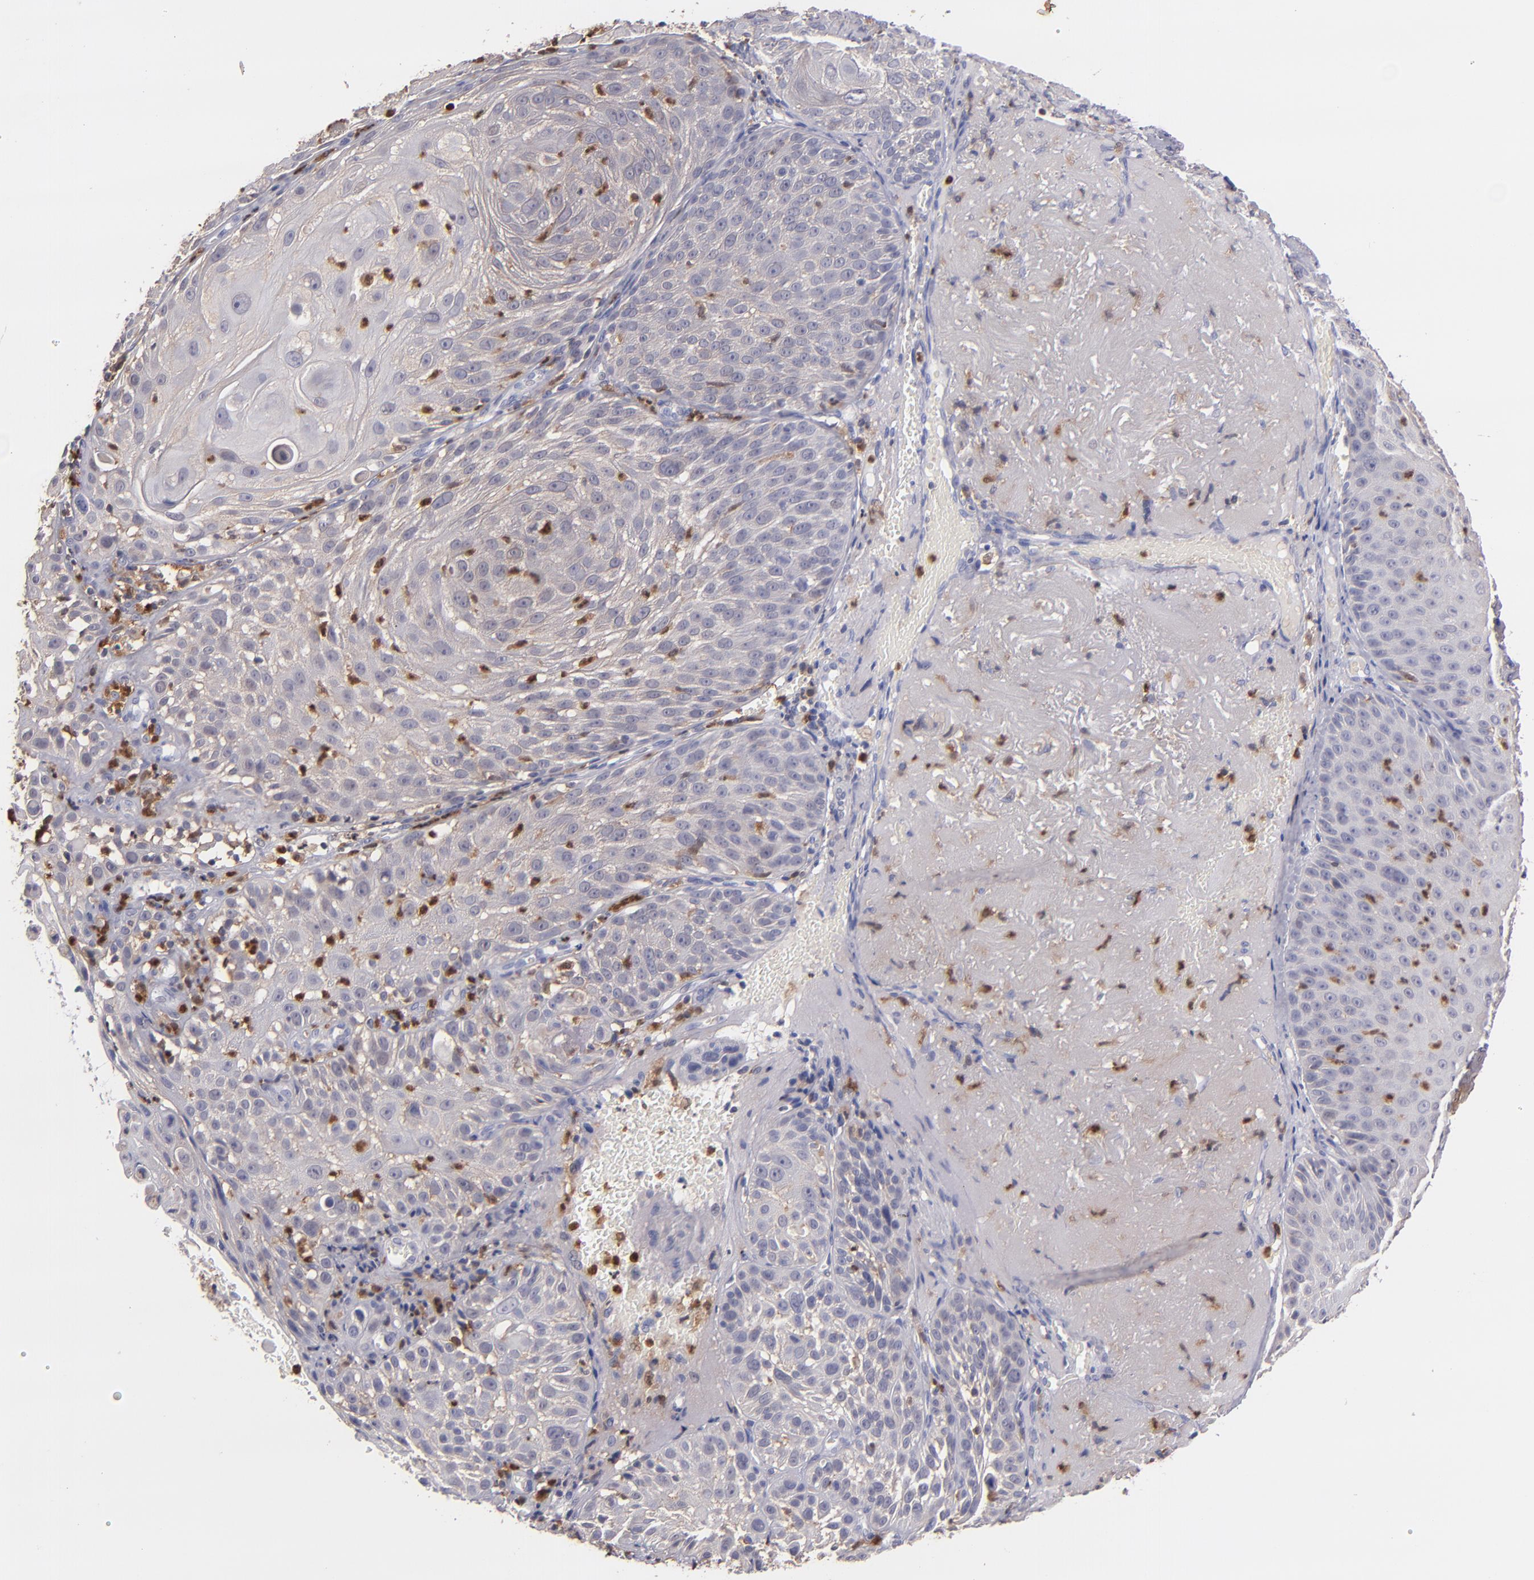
{"staining": {"intensity": "weak", "quantity": "<25%", "location": "cytoplasmic/membranous"}, "tissue": "skin cancer", "cell_type": "Tumor cells", "image_type": "cancer", "snomed": [{"axis": "morphology", "description": "Squamous cell carcinoma, NOS"}, {"axis": "topography", "description": "Skin"}], "caption": "Histopathology image shows no protein expression in tumor cells of skin squamous cell carcinoma tissue.", "gene": "PRKCD", "patient": {"sex": "female", "age": 89}}